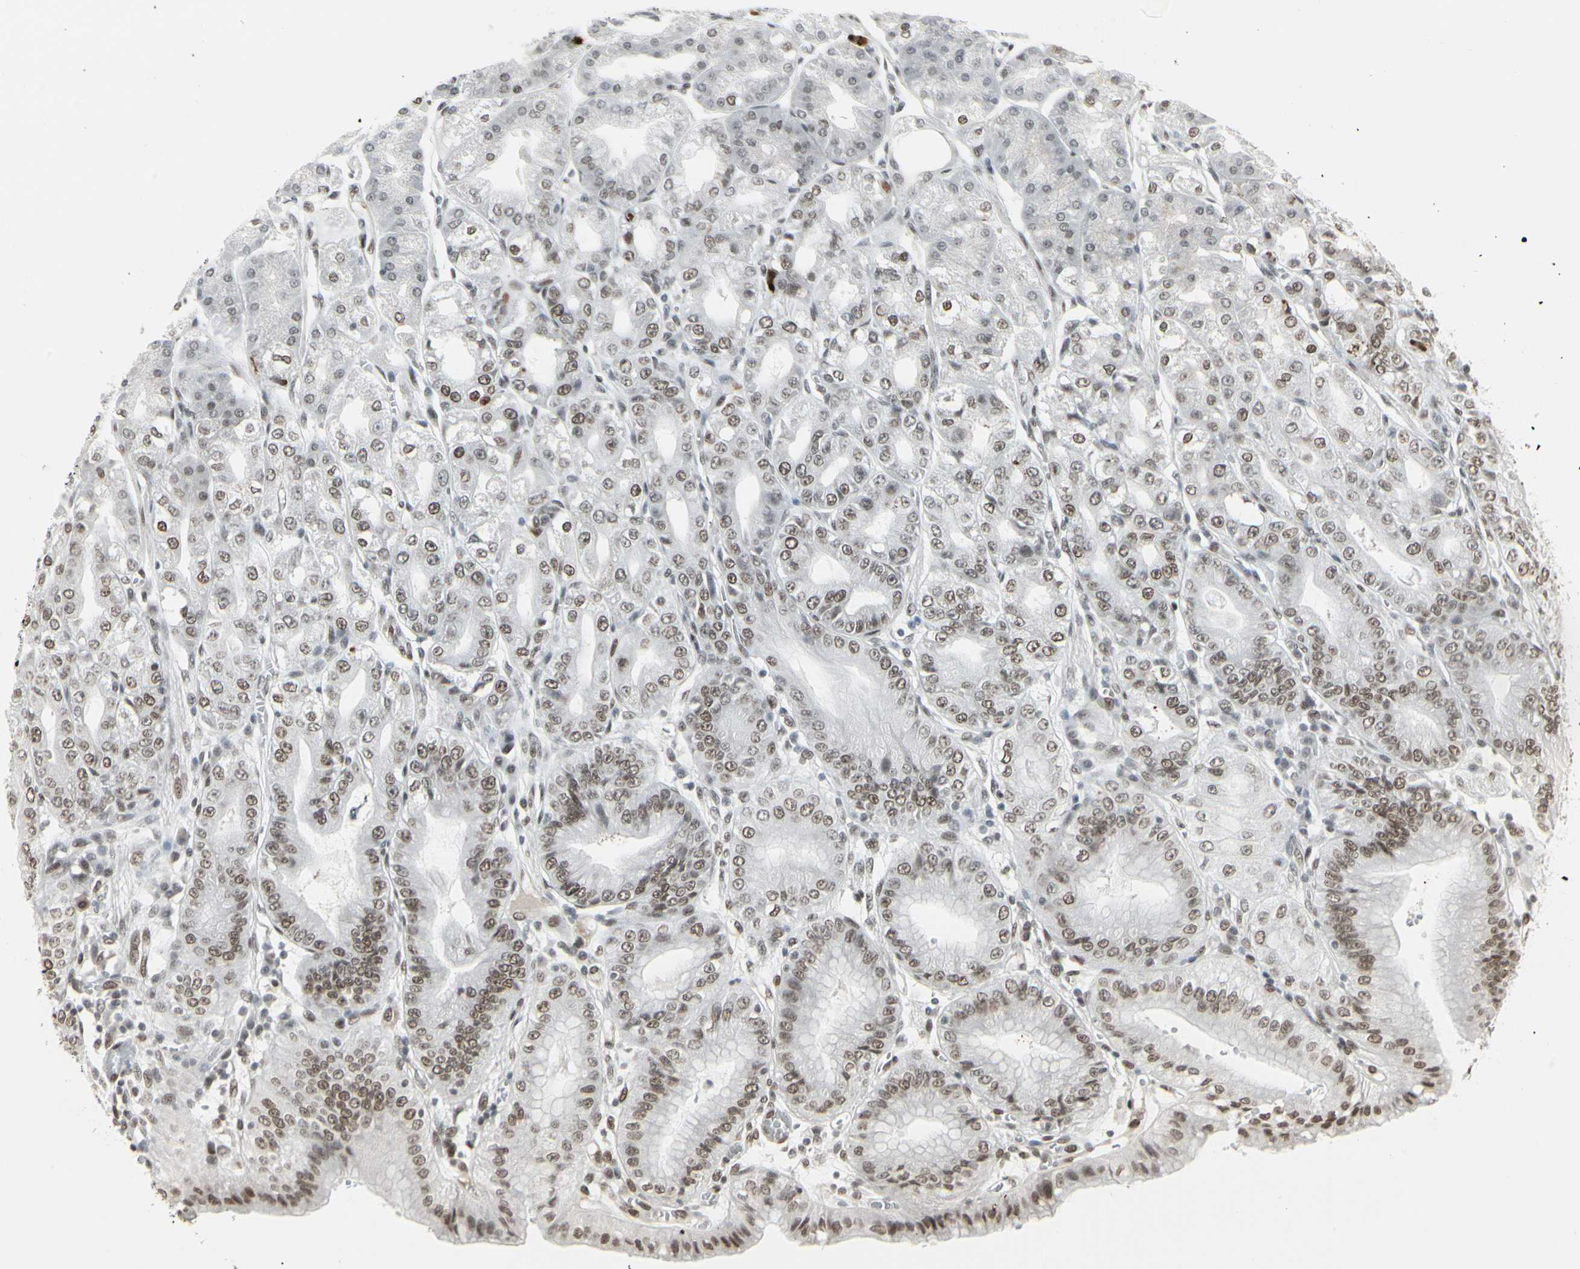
{"staining": {"intensity": "strong", "quantity": ">75%", "location": "nuclear"}, "tissue": "stomach", "cell_type": "Glandular cells", "image_type": "normal", "snomed": [{"axis": "morphology", "description": "Normal tissue, NOS"}, {"axis": "topography", "description": "Stomach, lower"}], "caption": "Normal stomach shows strong nuclear staining in approximately >75% of glandular cells.", "gene": "HMG20A", "patient": {"sex": "male", "age": 71}}